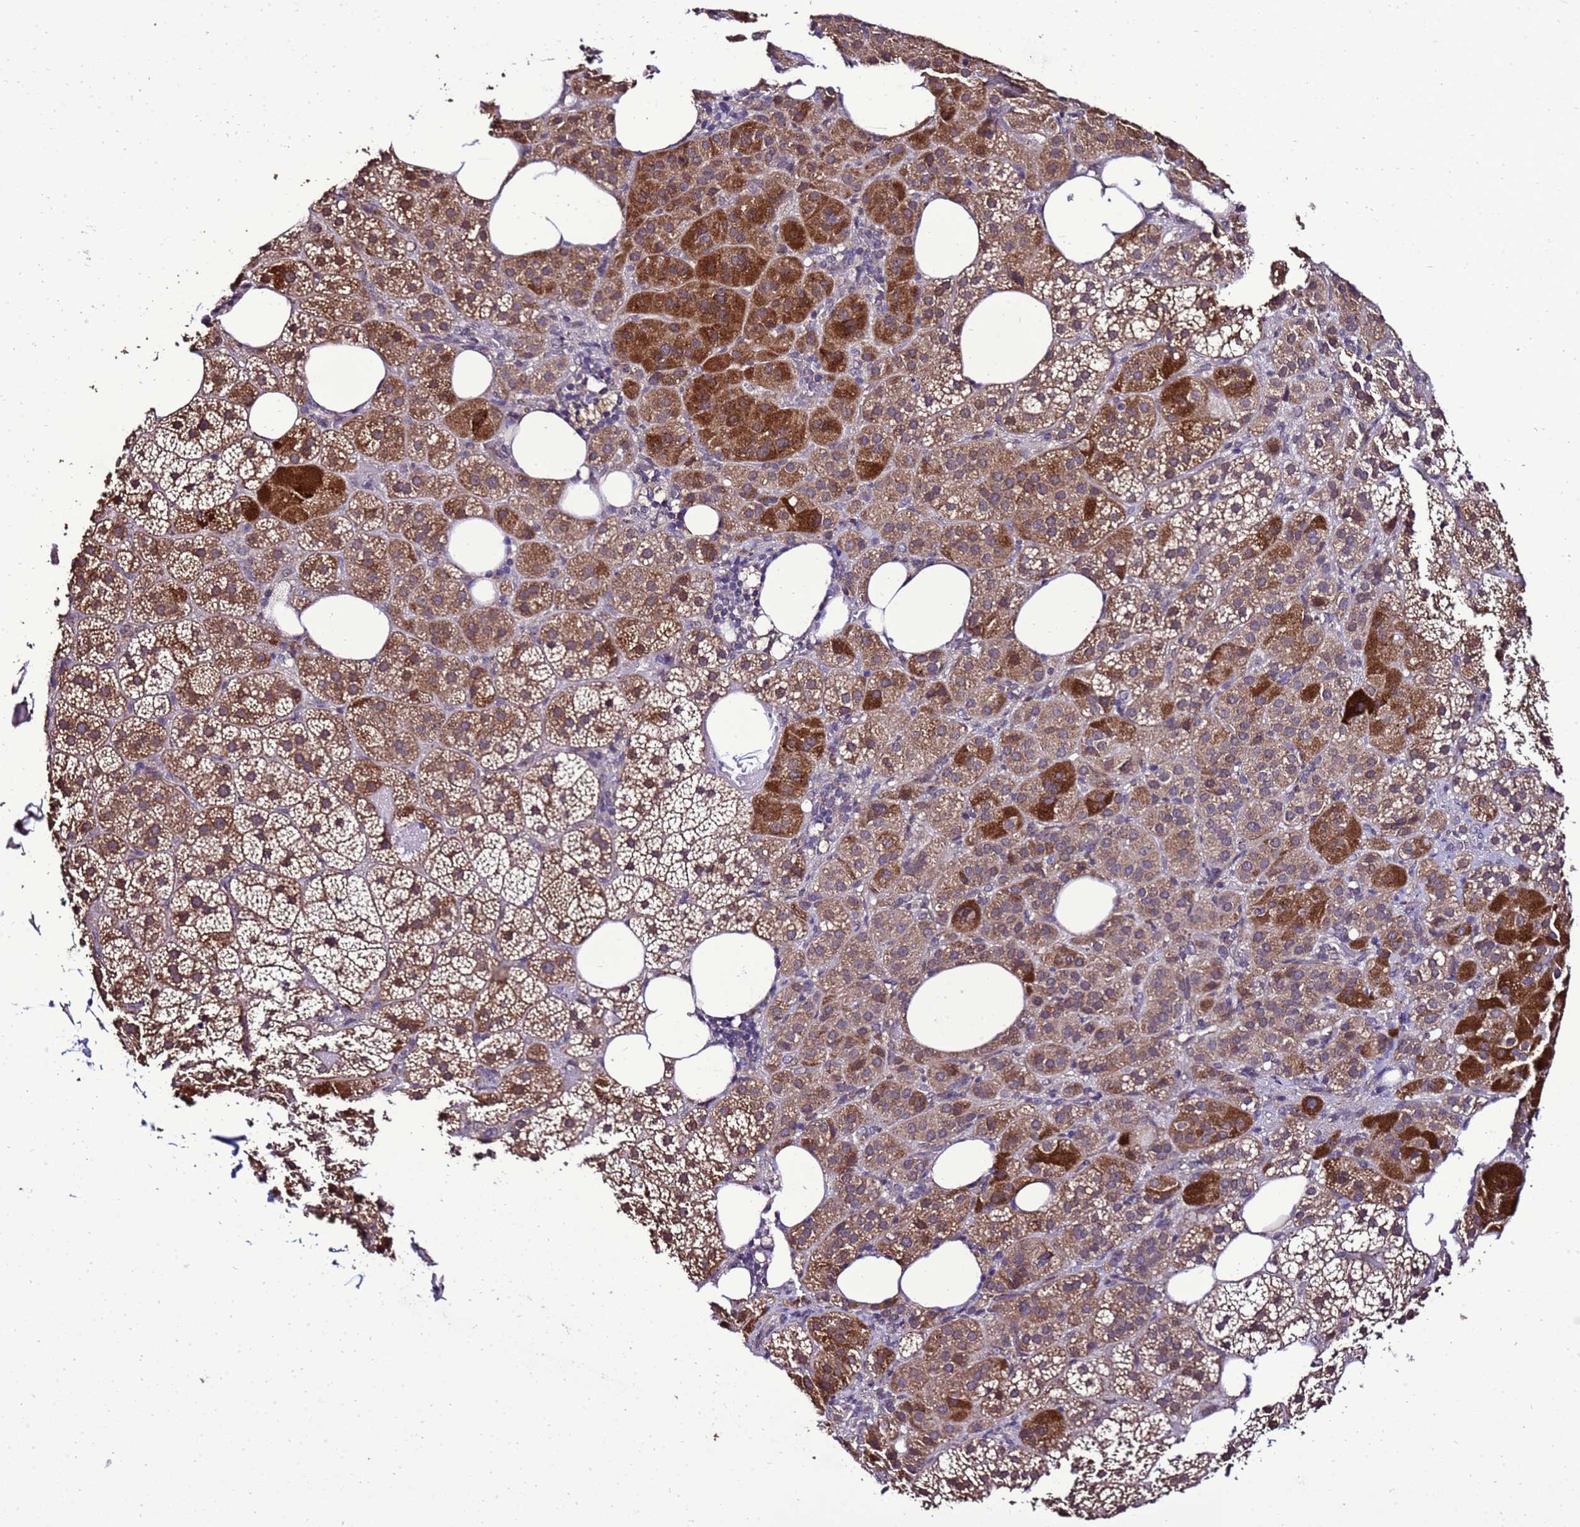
{"staining": {"intensity": "strong", "quantity": ">75%", "location": "cytoplasmic/membranous"}, "tissue": "adrenal gland", "cell_type": "Glandular cells", "image_type": "normal", "snomed": [{"axis": "morphology", "description": "Normal tissue, NOS"}, {"axis": "topography", "description": "Adrenal gland"}], "caption": "Immunohistochemistry histopathology image of benign adrenal gland stained for a protein (brown), which shows high levels of strong cytoplasmic/membranous positivity in approximately >75% of glandular cells.", "gene": "ZNF329", "patient": {"sex": "female", "age": 59}}